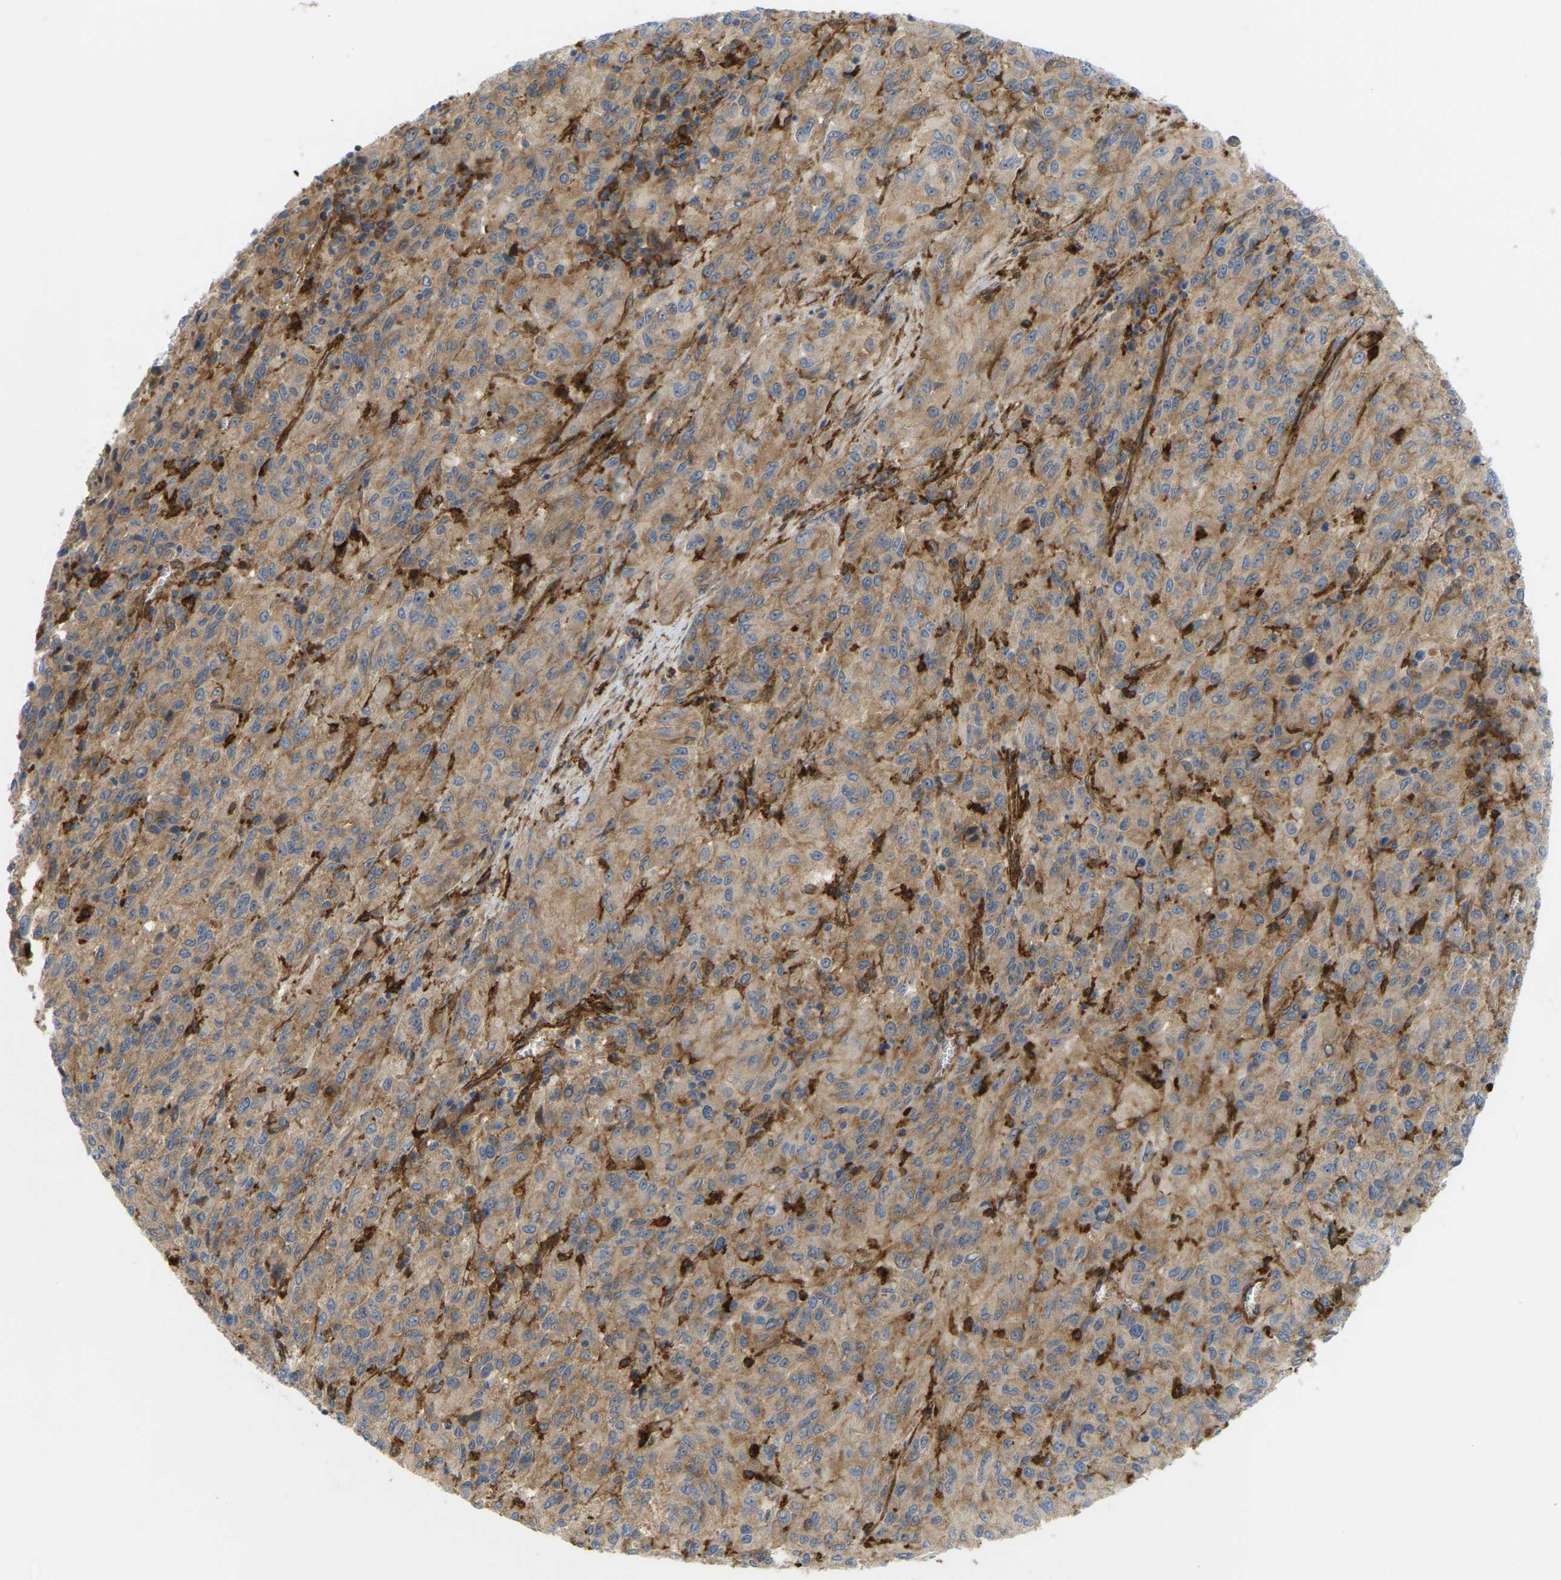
{"staining": {"intensity": "moderate", "quantity": ">75%", "location": "cytoplasmic/membranous"}, "tissue": "melanoma", "cell_type": "Tumor cells", "image_type": "cancer", "snomed": [{"axis": "morphology", "description": "Malignant melanoma, Metastatic site"}, {"axis": "topography", "description": "Lung"}], "caption": "Moderate cytoplasmic/membranous positivity for a protein is seen in approximately >75% of tumor cells of melanoma using IHC.", "gene": "PICALM", "patient": {"sex": "male", "age": 64}}